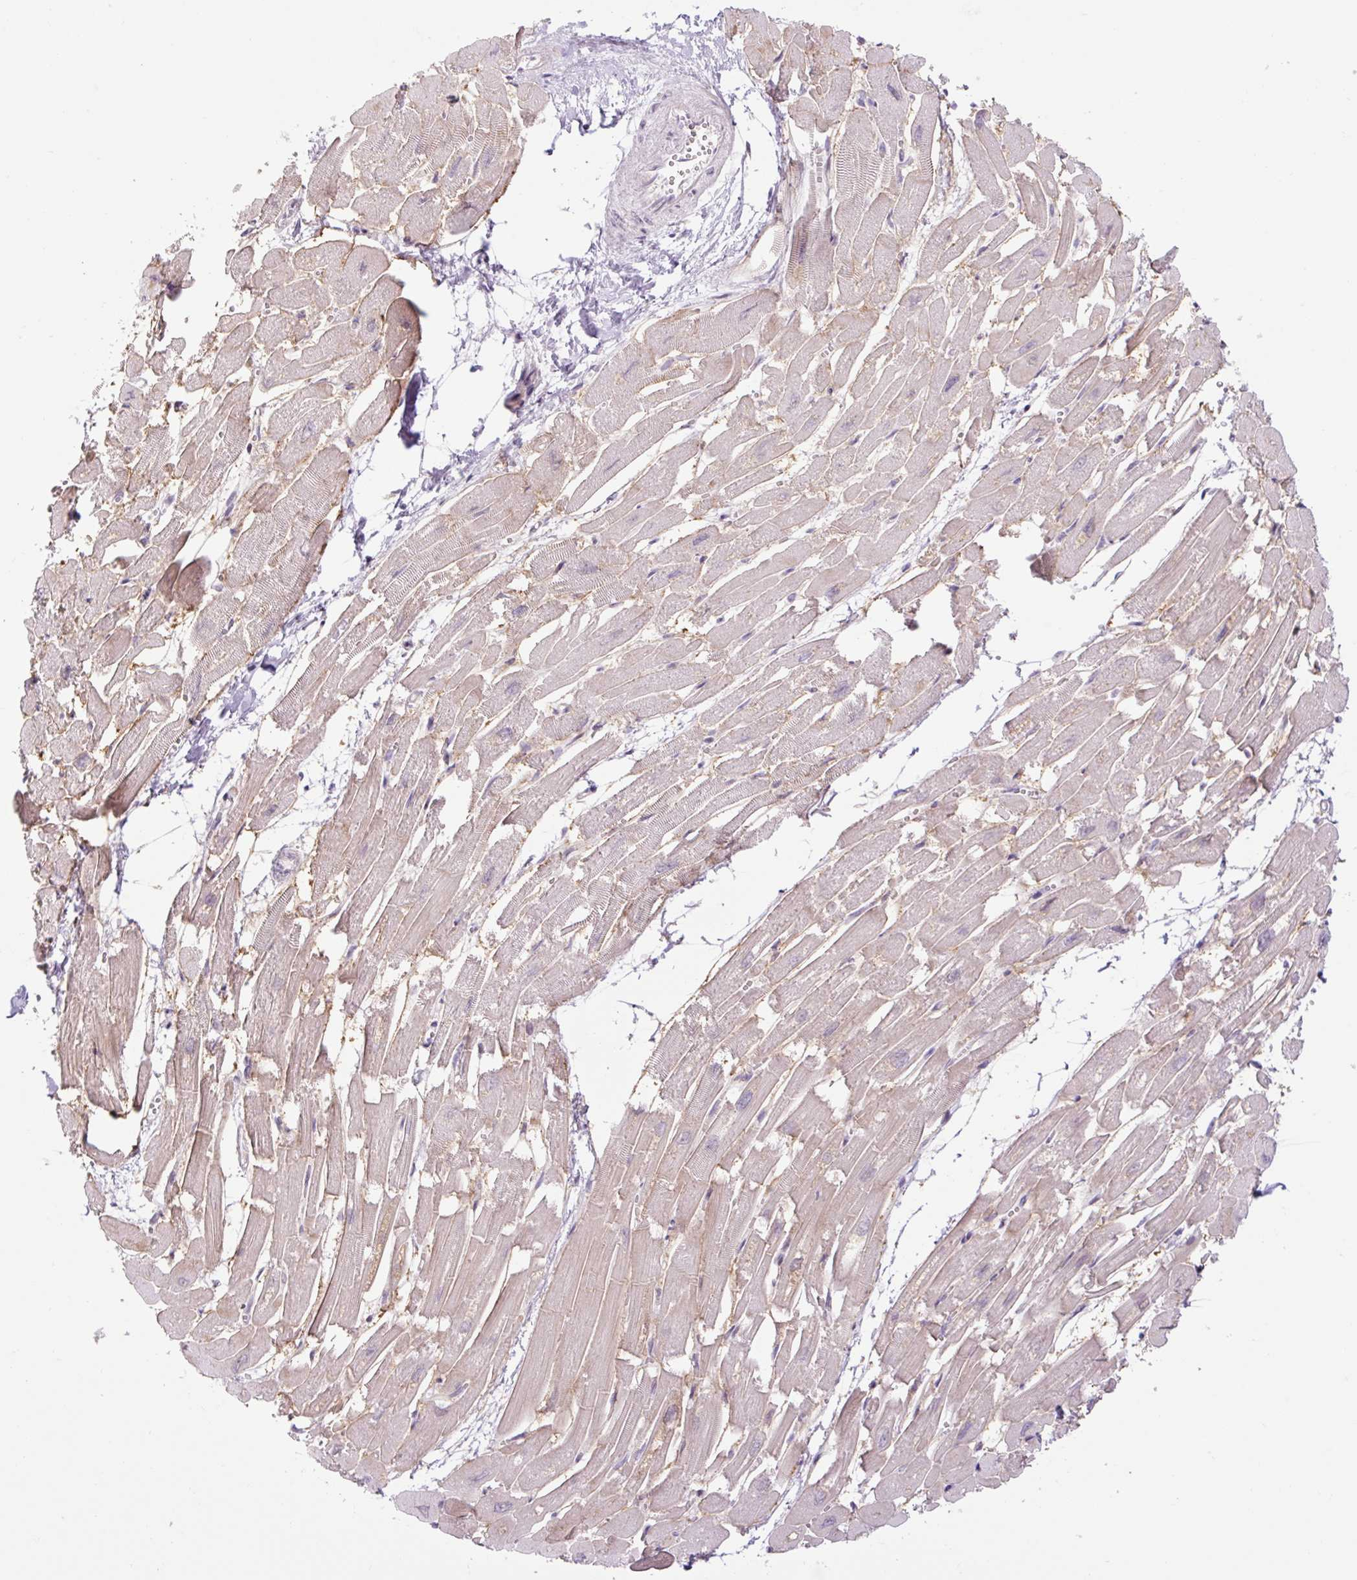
{"staining": {"intensity": "moderate", "quantity": "25%-75%", "location": "cytoplasmic/membranous"}, "tissue": "heart muscle", "cell_type": "Cardiomyocytes", "image_type": "normal", "snomed": [{"axis": "morphology", "description": "Normal tissue, NOS"}, {"axis": "topography", "description": "Heart"}], "caption": "About 25%-75% of cardiomyocytes in benign human heart muscle demonstrate moderate cytoplasmic/membranous protein staining as visualized by brown immunohistochemical staining.", "gene": "ICE1", "patient": {"sex": "male", "age": 54}}